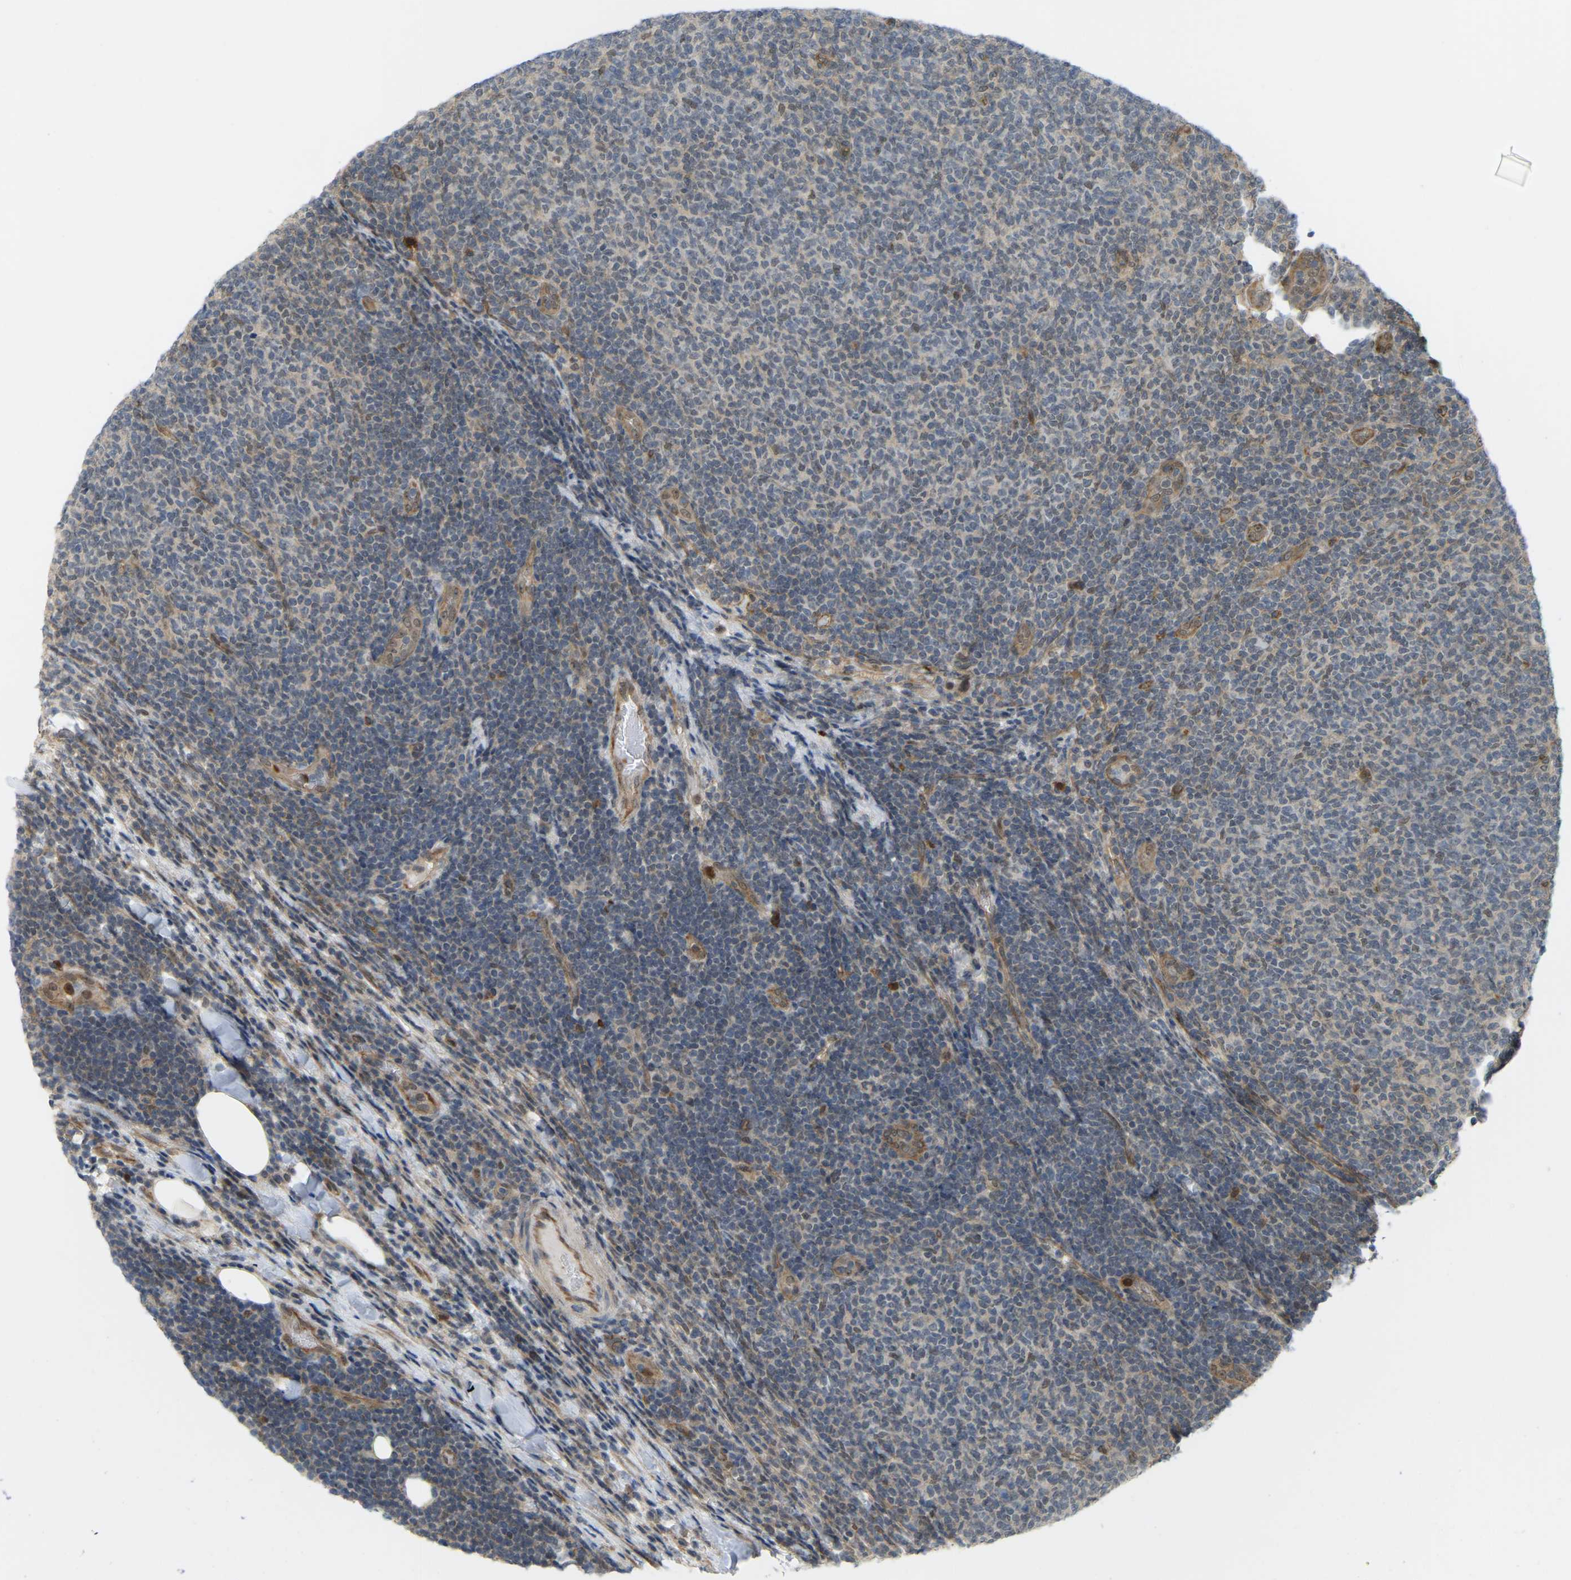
{"staining": {"intensity": "weak", "quantity": "<25%", "location": "nuclear"}, "tissue": "lymphoma", "cell_type": "Tumor cells", "image_type": "cancer", "snomed": [{"axis": "morphology", "description": "Malignant lymphoma, non-Hodgkin's type, Low grade"}, {"axis": "topography", "description": "Lymph node"}], "caption": "A high-resolution photomicrograph shows immunohistochemistry staining of malignant lymphoma, non-Hodgkin's type (low-grade), which reveals no significant staining in tumor cells.", "gene": "SERPINB5", "patient": {"sex": "male", "age": 66}}